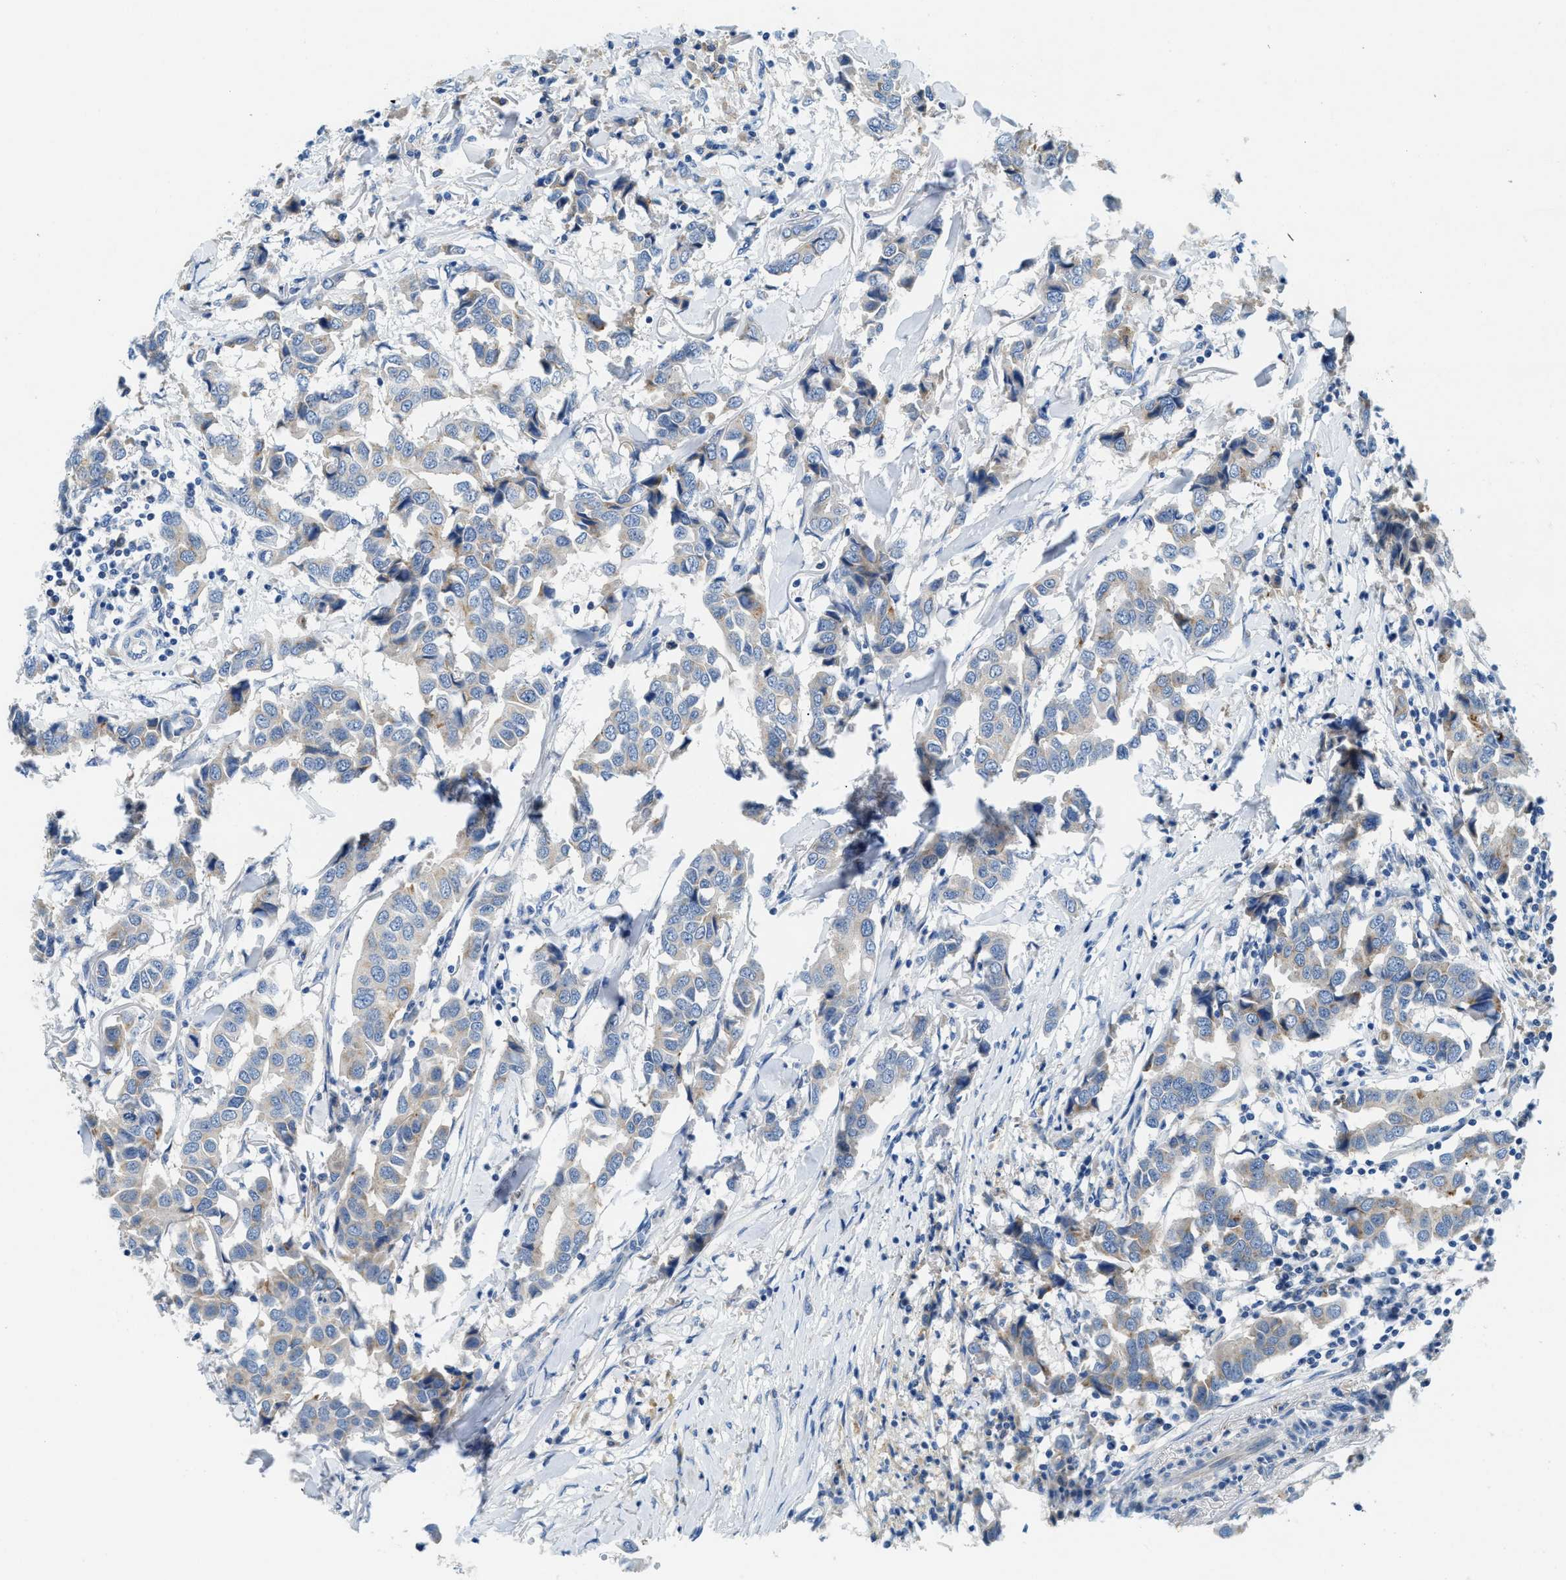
{"staining": {"intensity": "moderate", "quantity": "<25%", "location": "cytoplasmic/membranous"}, "tissue": "breast cancer", "cell_type": "Tumor cells", "image_type": "cancer", "snomed": [{"axis": "morphology", "description": "Duct carcinoma"}, {"axis": "topography", "description": "Breast"}], "caption": "This is an image of IHC staining of breast invasive ductal carcinoma, which shows moderate expression in the cytoplasmic/membranous of tumor cells.", "gene": "TSPAN3", "patient": {"sex": "female", "age": 80}}